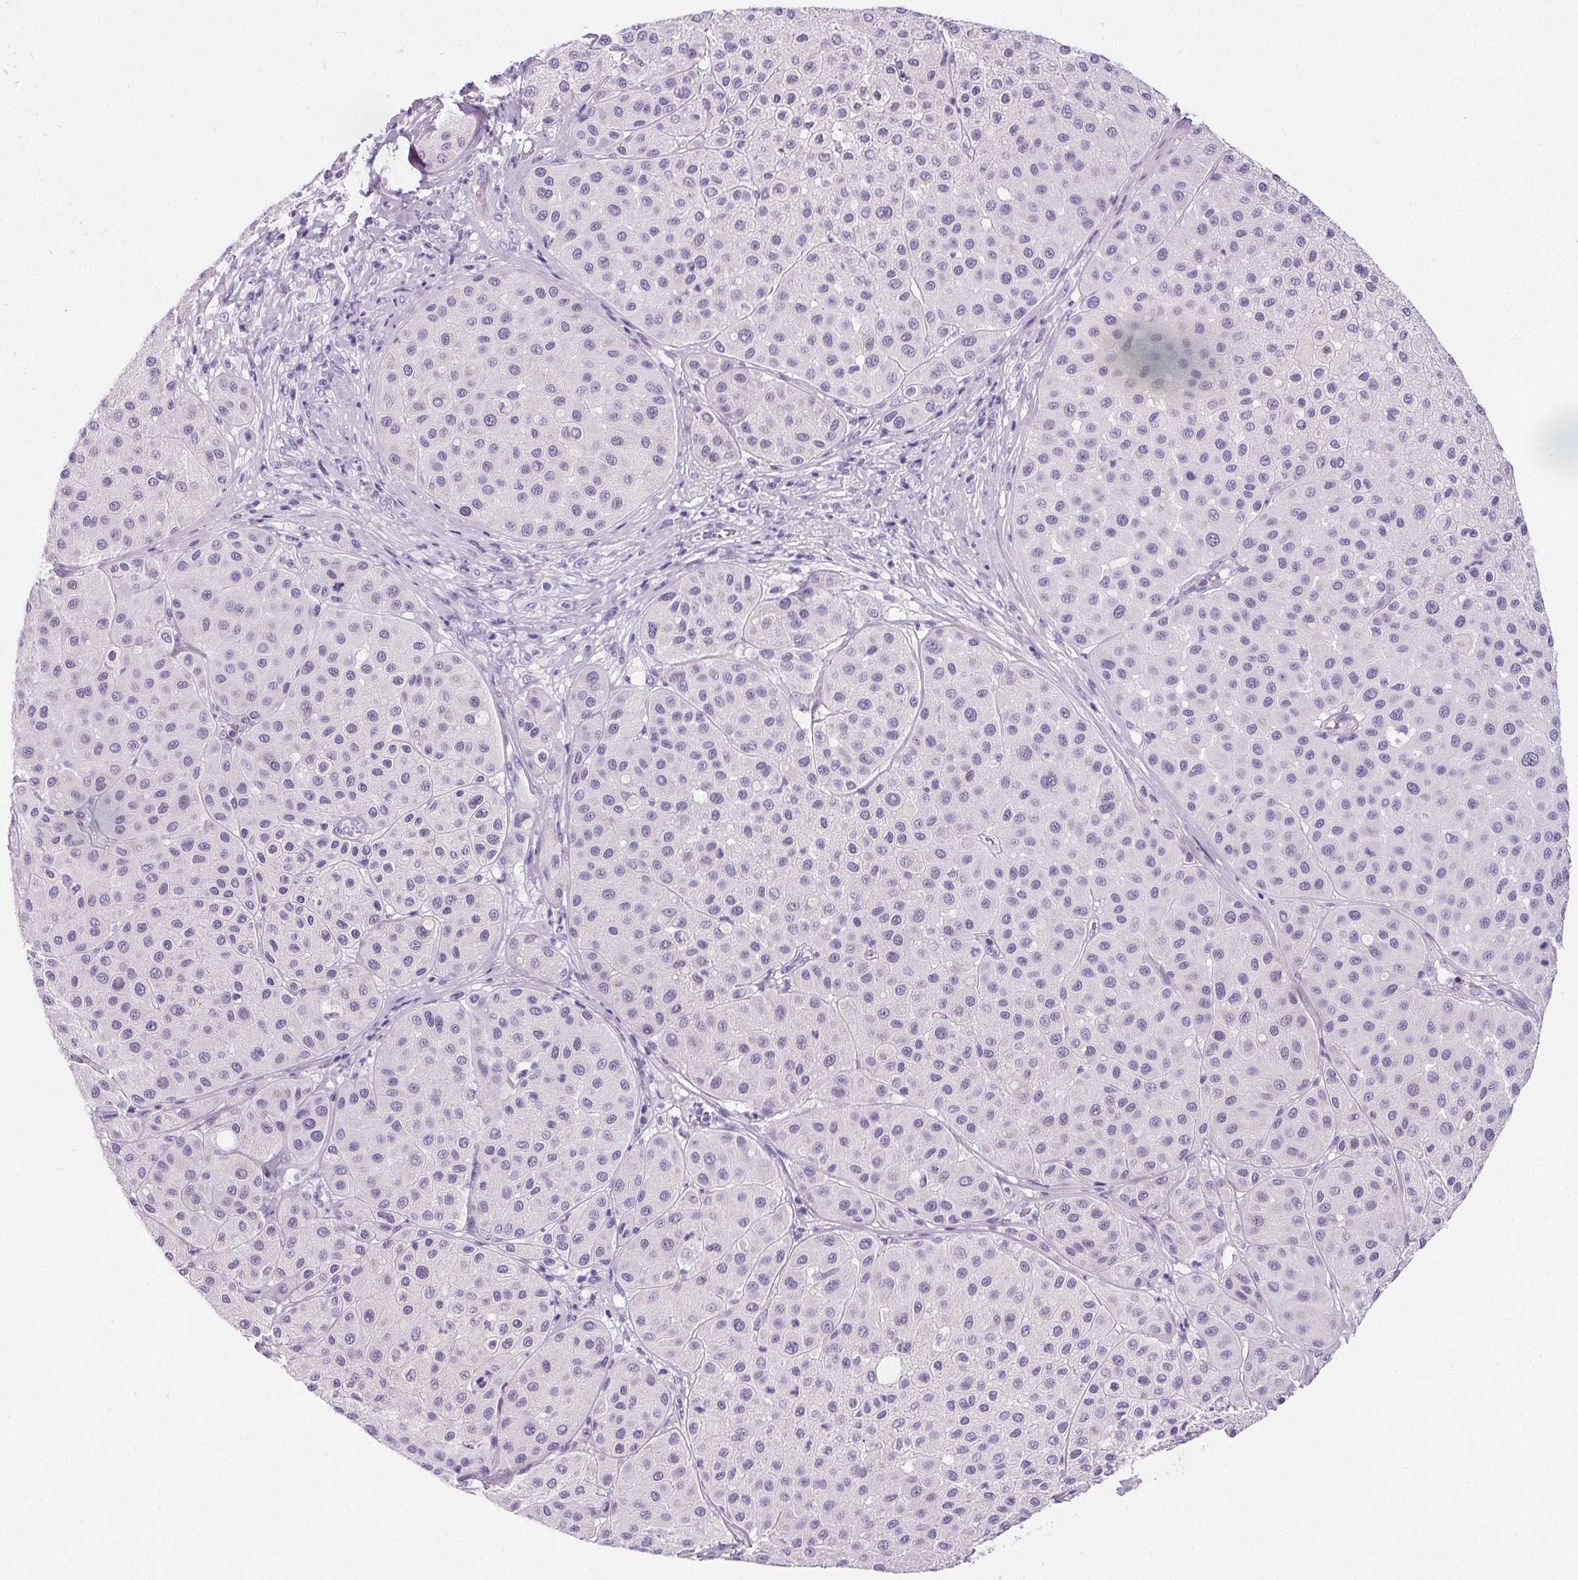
{"staining": {"intensity": "negative", "quantity": "none", "location": "none"}, "tissue": "melanoma", "cell_type": "Tumor cells", "image_type": "cancer", "snomed": [{"axis": "morphology", "description": "Malignant melanoma, Metastatic site"}, {"axis": "topography", "description": "Smooth muscle"}], "caption": "Immunohistochemical staining of melanoma exhibits no significant staining in tumor cells.", "gene": "ELAVL2", "patient": {"sex": "male", "age": 41}}